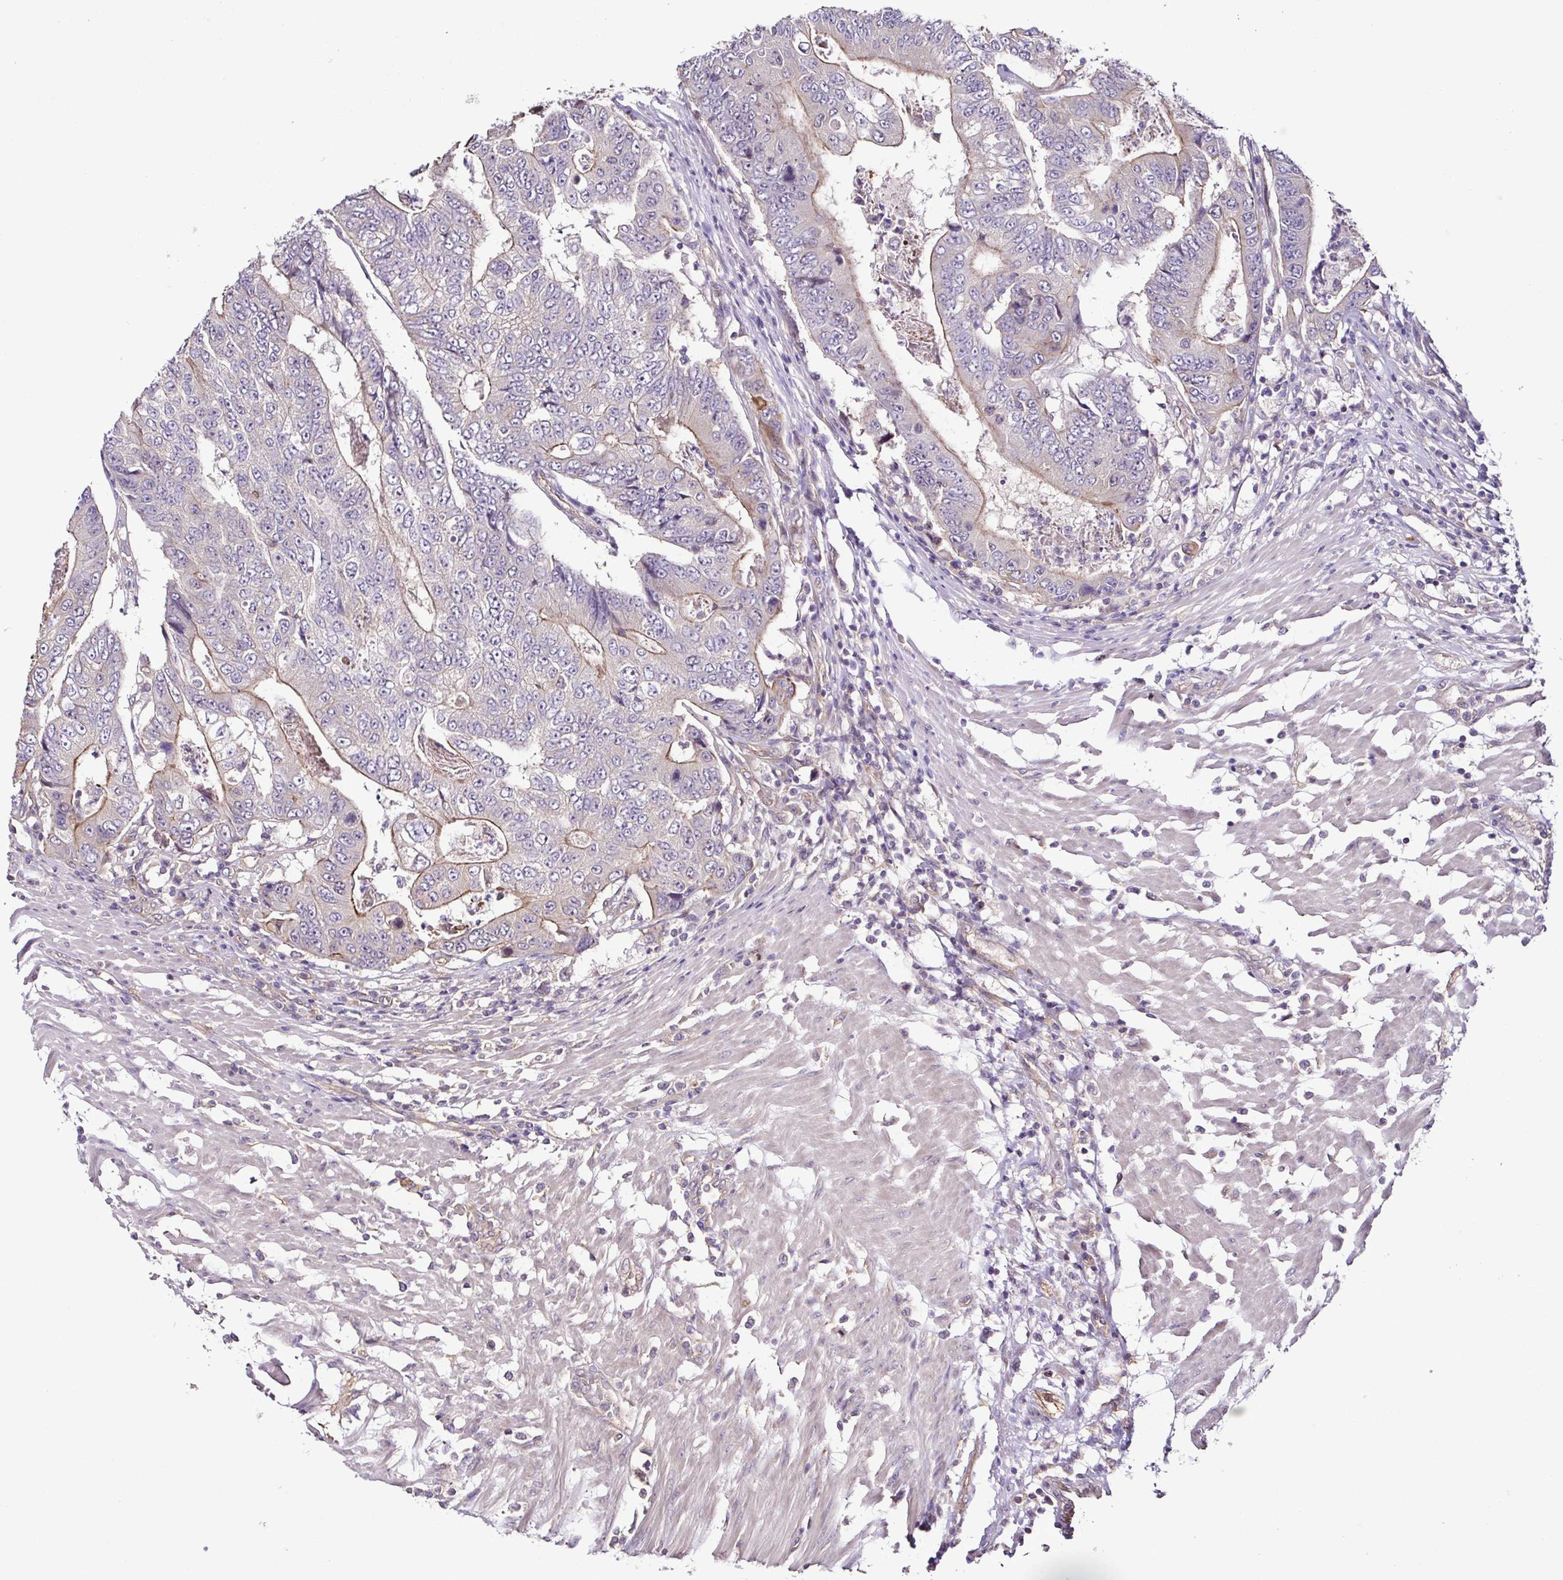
{"staining": {"intensity": "weak", "quantity": "25%-75%", "location": "cytoplasmic/membranous"}, "tissue": "colorectal cancer", "cell_type": "Tumor cells", "image_type": "cancer", "snomed": [{"axis": "morphology", "description": "Adenocarcinoma, NOS"}, {"axis": "topography", "description": "Colon"}], "caption": "Protein expression analysis of human adenocarcinoma (colorectal) reveals weak cytoplasmic/membranous expression in about 25%-75% of tumor cells.", "gene": "LMOD2", "patient": {"sex": "female", "age": 48}}